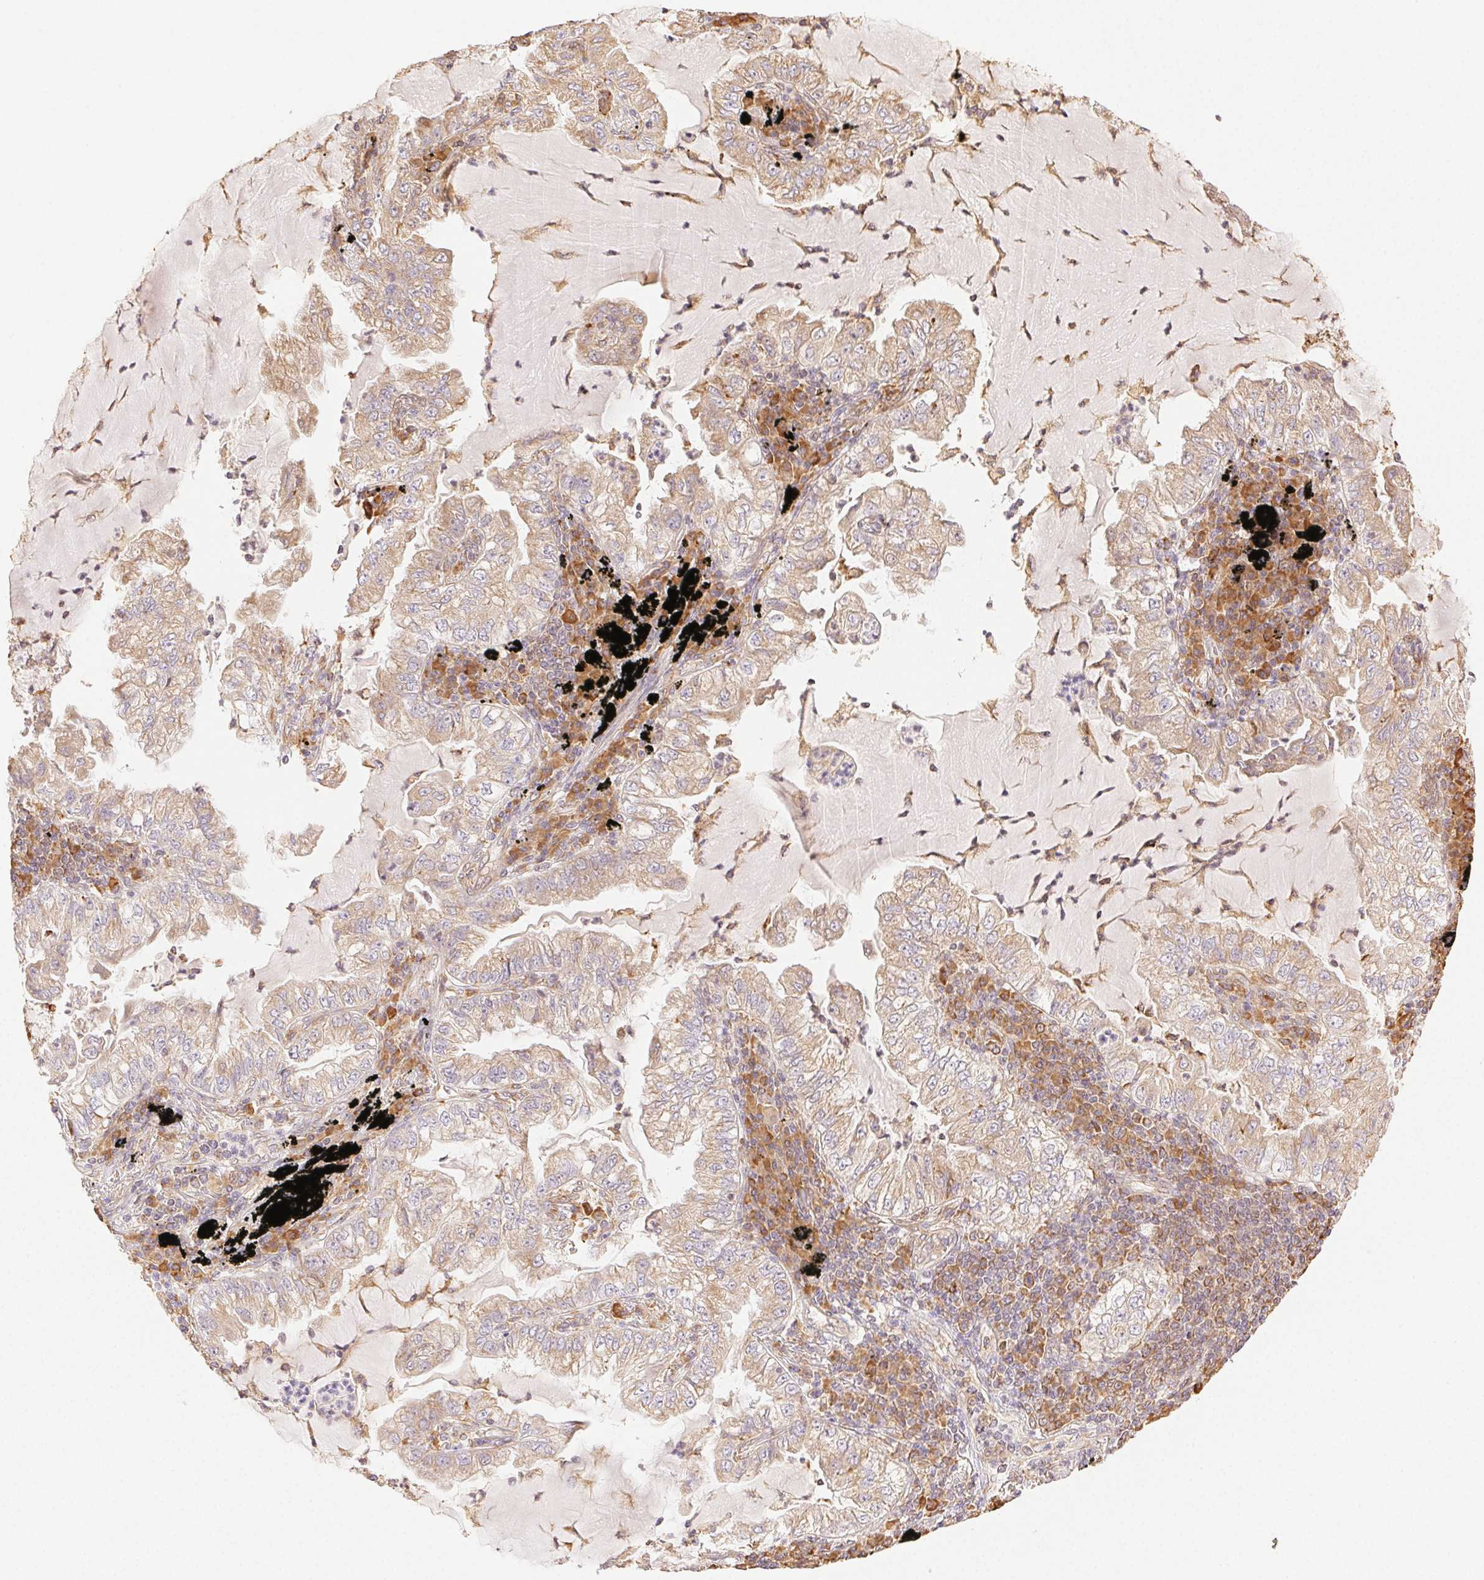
{"staining": {"intensity": "weak", "quantity": ">75%", "location": "cytoplasmic/membranous"}, "tissue": "lung cancer", "cell_type": "Tumor cells", "image_type": "cancer", "snomed": [{"axis": "morphology", "description": "Adenocarcinoma, NOS"}, {"axis": "topography", "description": "Lung"}], "caption": "The immunohistochemical stain highlights weak cytoplasmic/membranous staining in tumor cells of adenocarcinoma (lung) tissue.", "gene": "ENTREP1", "patient": {"sex": "female", "age": 73}}